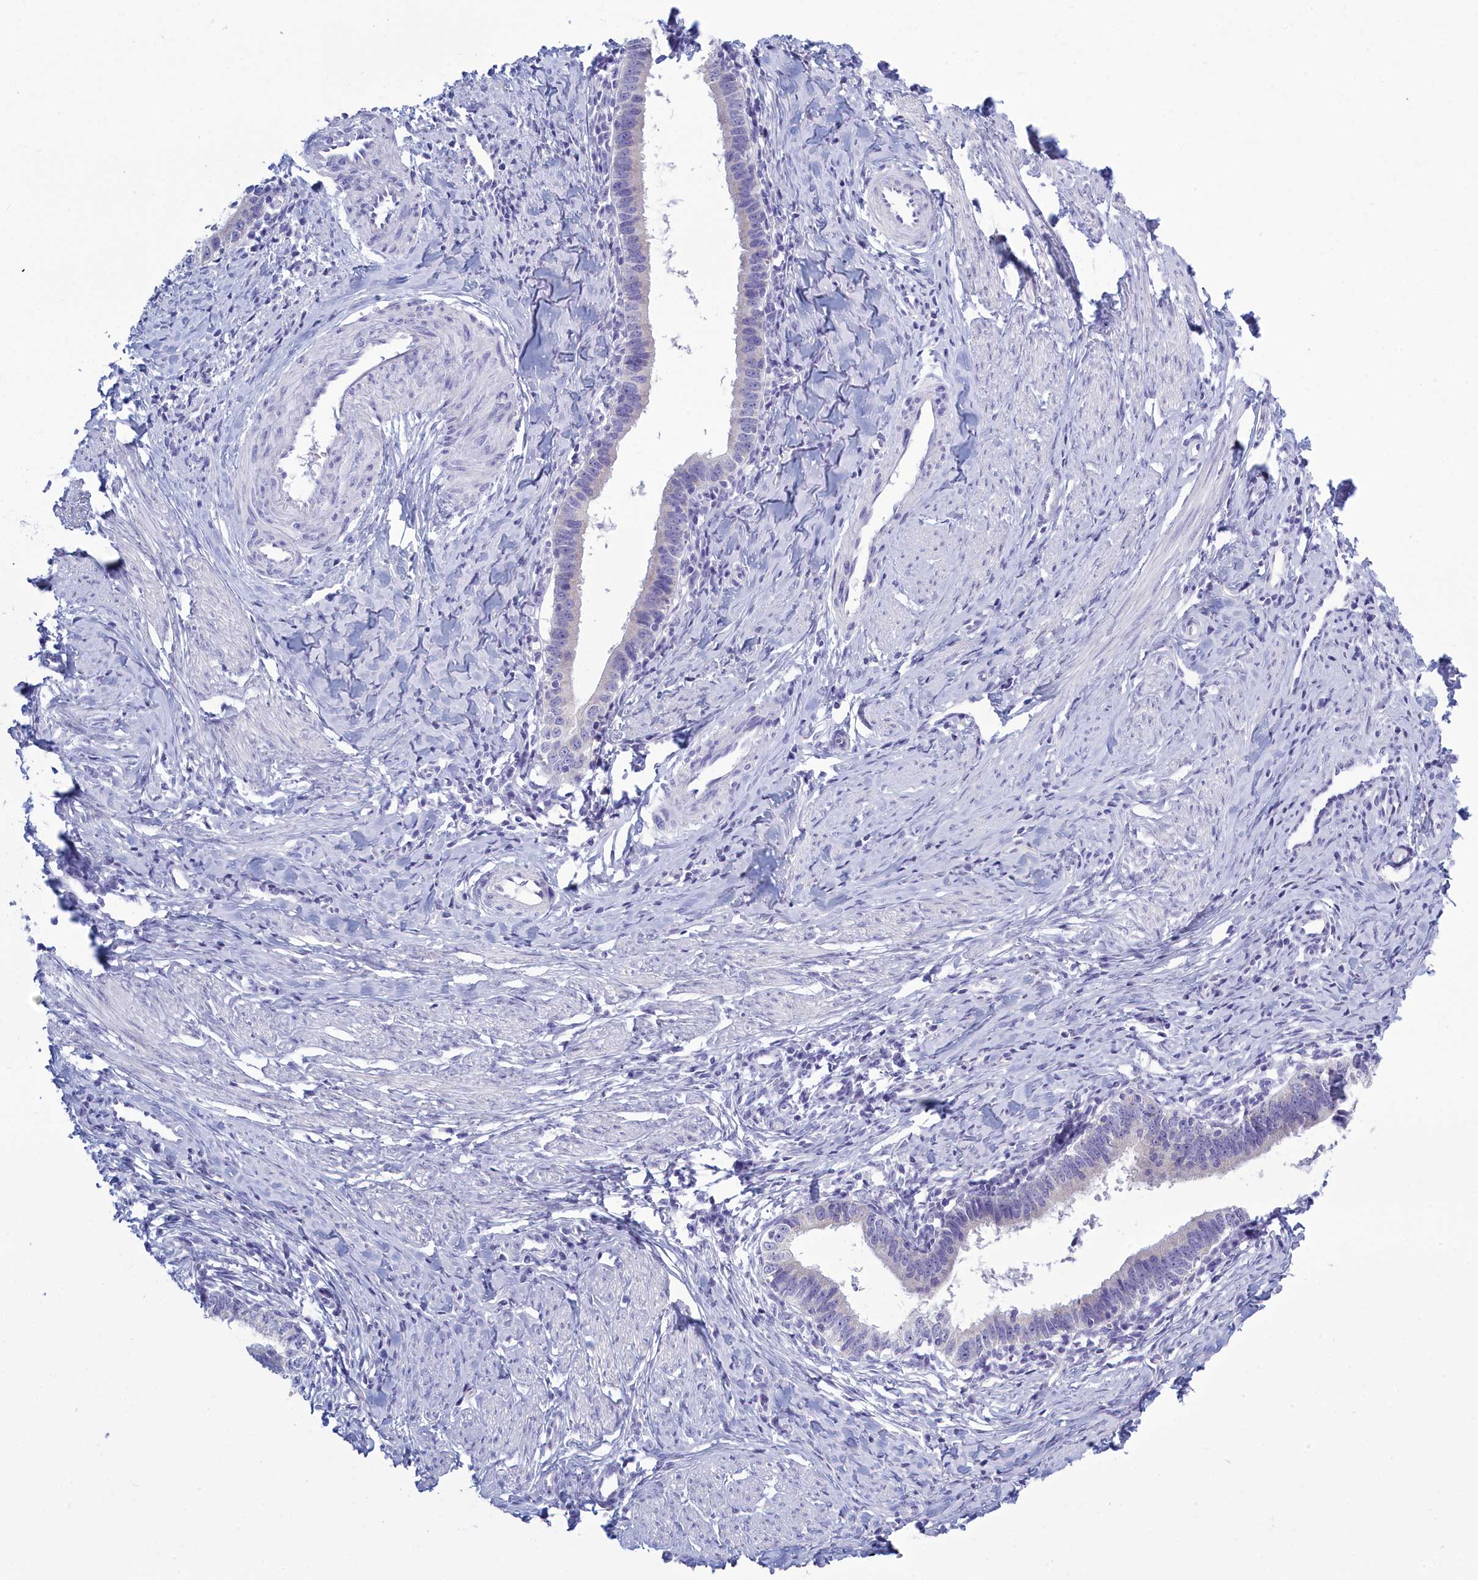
{"staining": {"intensity": "negative", "quantity": "none", "location": "none"}, "tissue": "cervical cancer", "cell_type": "Tumor cells", "image_type": "cancer", "snomed": [{"axis": "morphology", "description": "Adenocarcinoma, NOS"}, {"axis": "topography", "description": "Cervix"}], "caption": "Immunohistochemical staining of cervical cancer demonstrates no significant staining in tumor cells.", "gene": "TMEM97", "patient": {"sex": "female", "age": 36}}